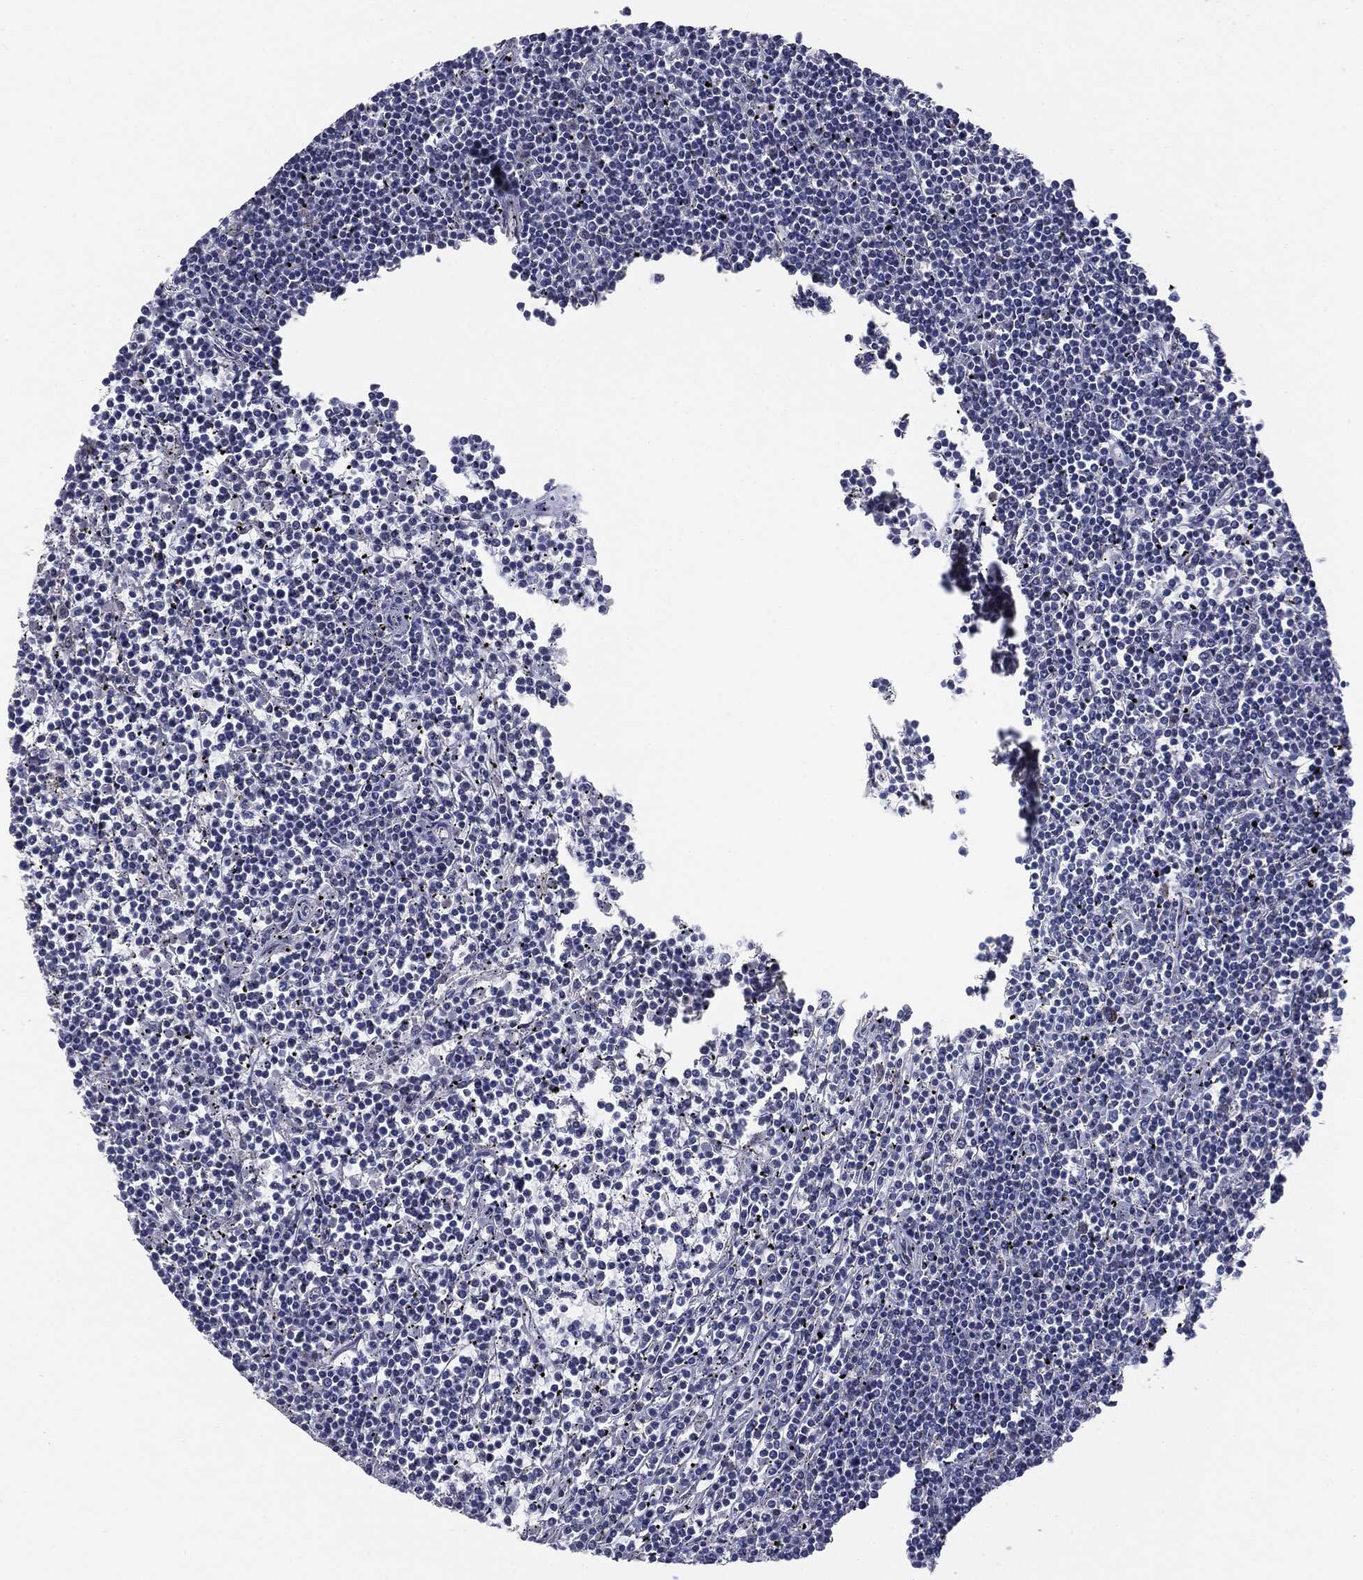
{"staining": {"intensity": "negative", "quantity": "none", "location": "none"}, "tissue": "lymphoma", "cell_type": "Tumor cells", "image_type": "cancer", "snomed": [{"axis": "morphology", "description": "Malignant lymphoma, non-Hodgkin's type, Low grade"}, {"axis": "topography", "description": "Spleen"}], "caption": "Tumor cells show no significant staining in malignant lymphoma, non-Hodgkin's type (low-grade).", "gene": "KRT5", "patient": {"sex": "female", "age": 19}}